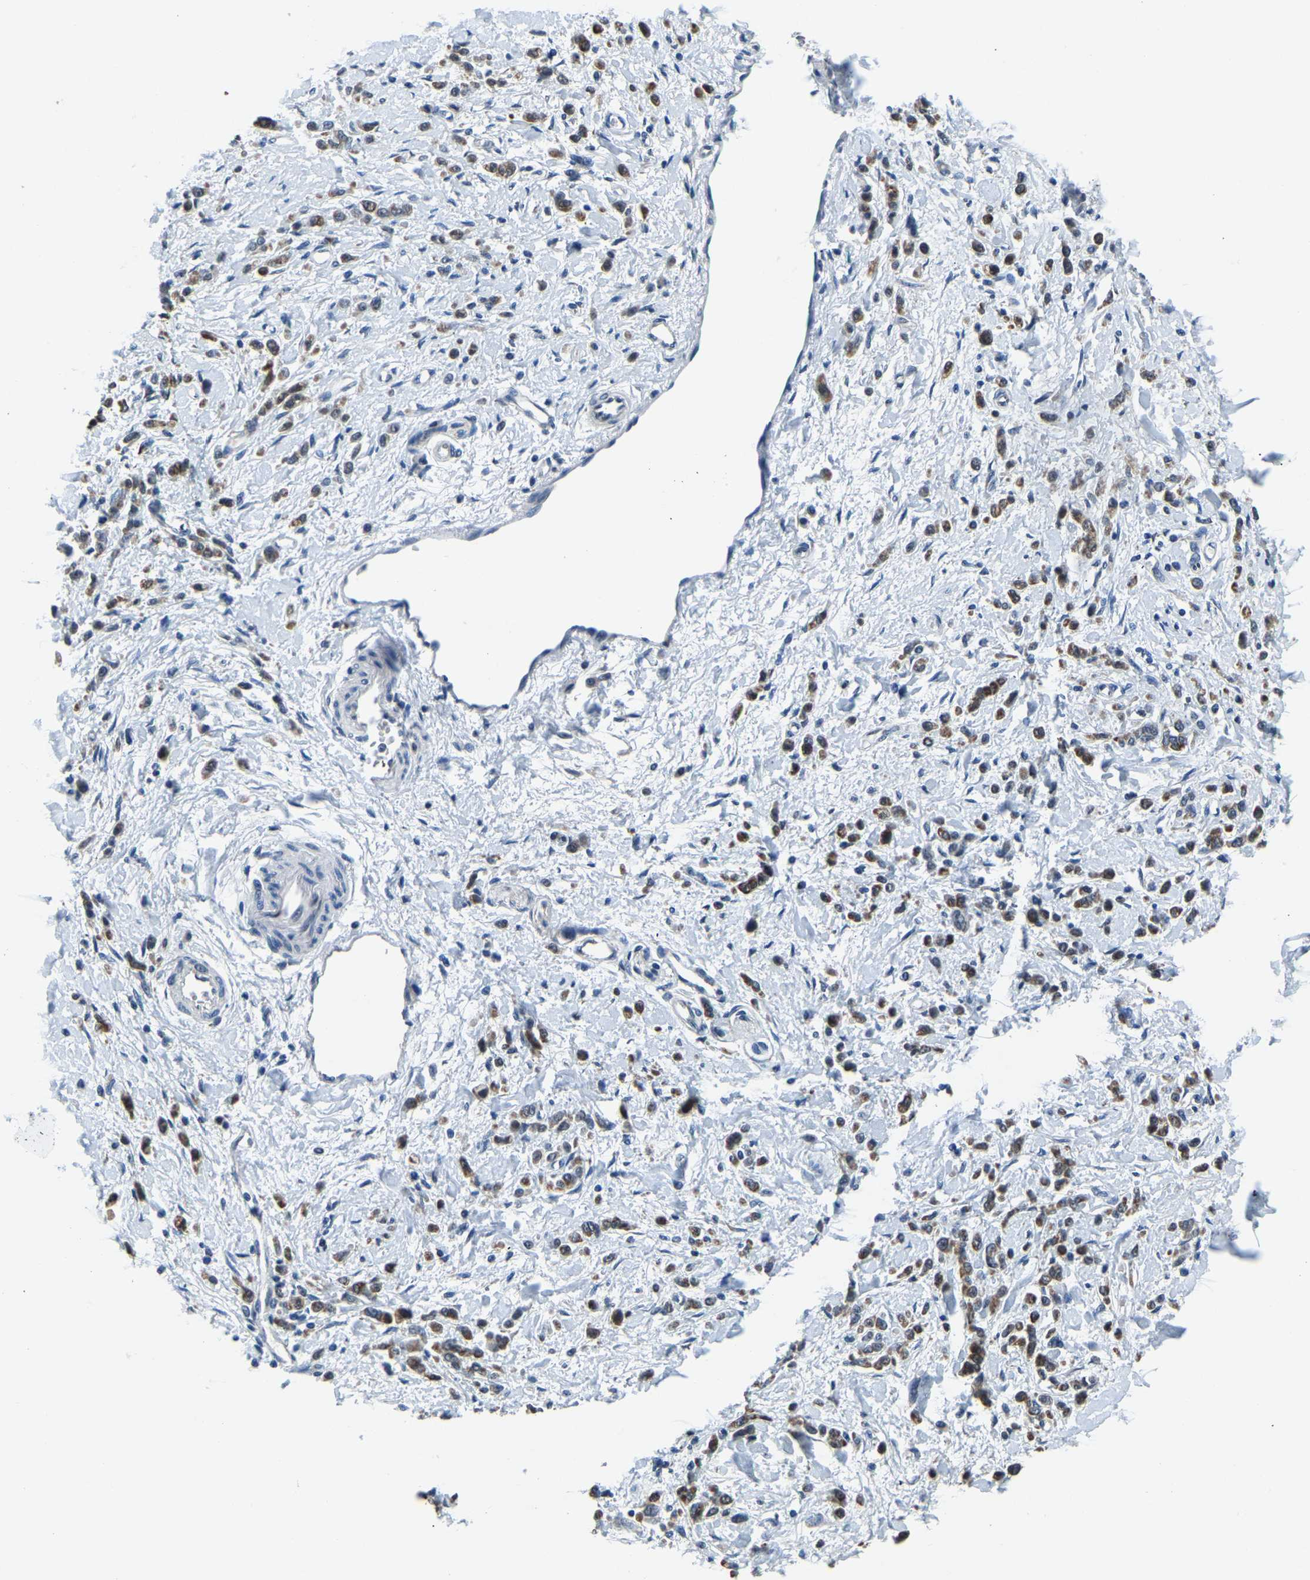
{"staining": {"intensity": "moderate", "quantity": ">75%", "location": "cytoplasmic/membranous"}, "tissue": "stomach cancer", "cell_type": "Tumor cells", "image_type": "cancer", "snomed": [{"axis": "morphology", "description": "Normal tissue, NOS"}, {"axis": "morphology", "description": "Adenocarcinoma, NOS"}, {"axis": "topography", "description": "Stomach"}], "caption": "Stomach cancer tissue shows moderate cytoplasmic/membranous staining in approximately >75% of tumor cells", "gene": "BNIP3L", "patient": {"sex": "male", "age": 82}}